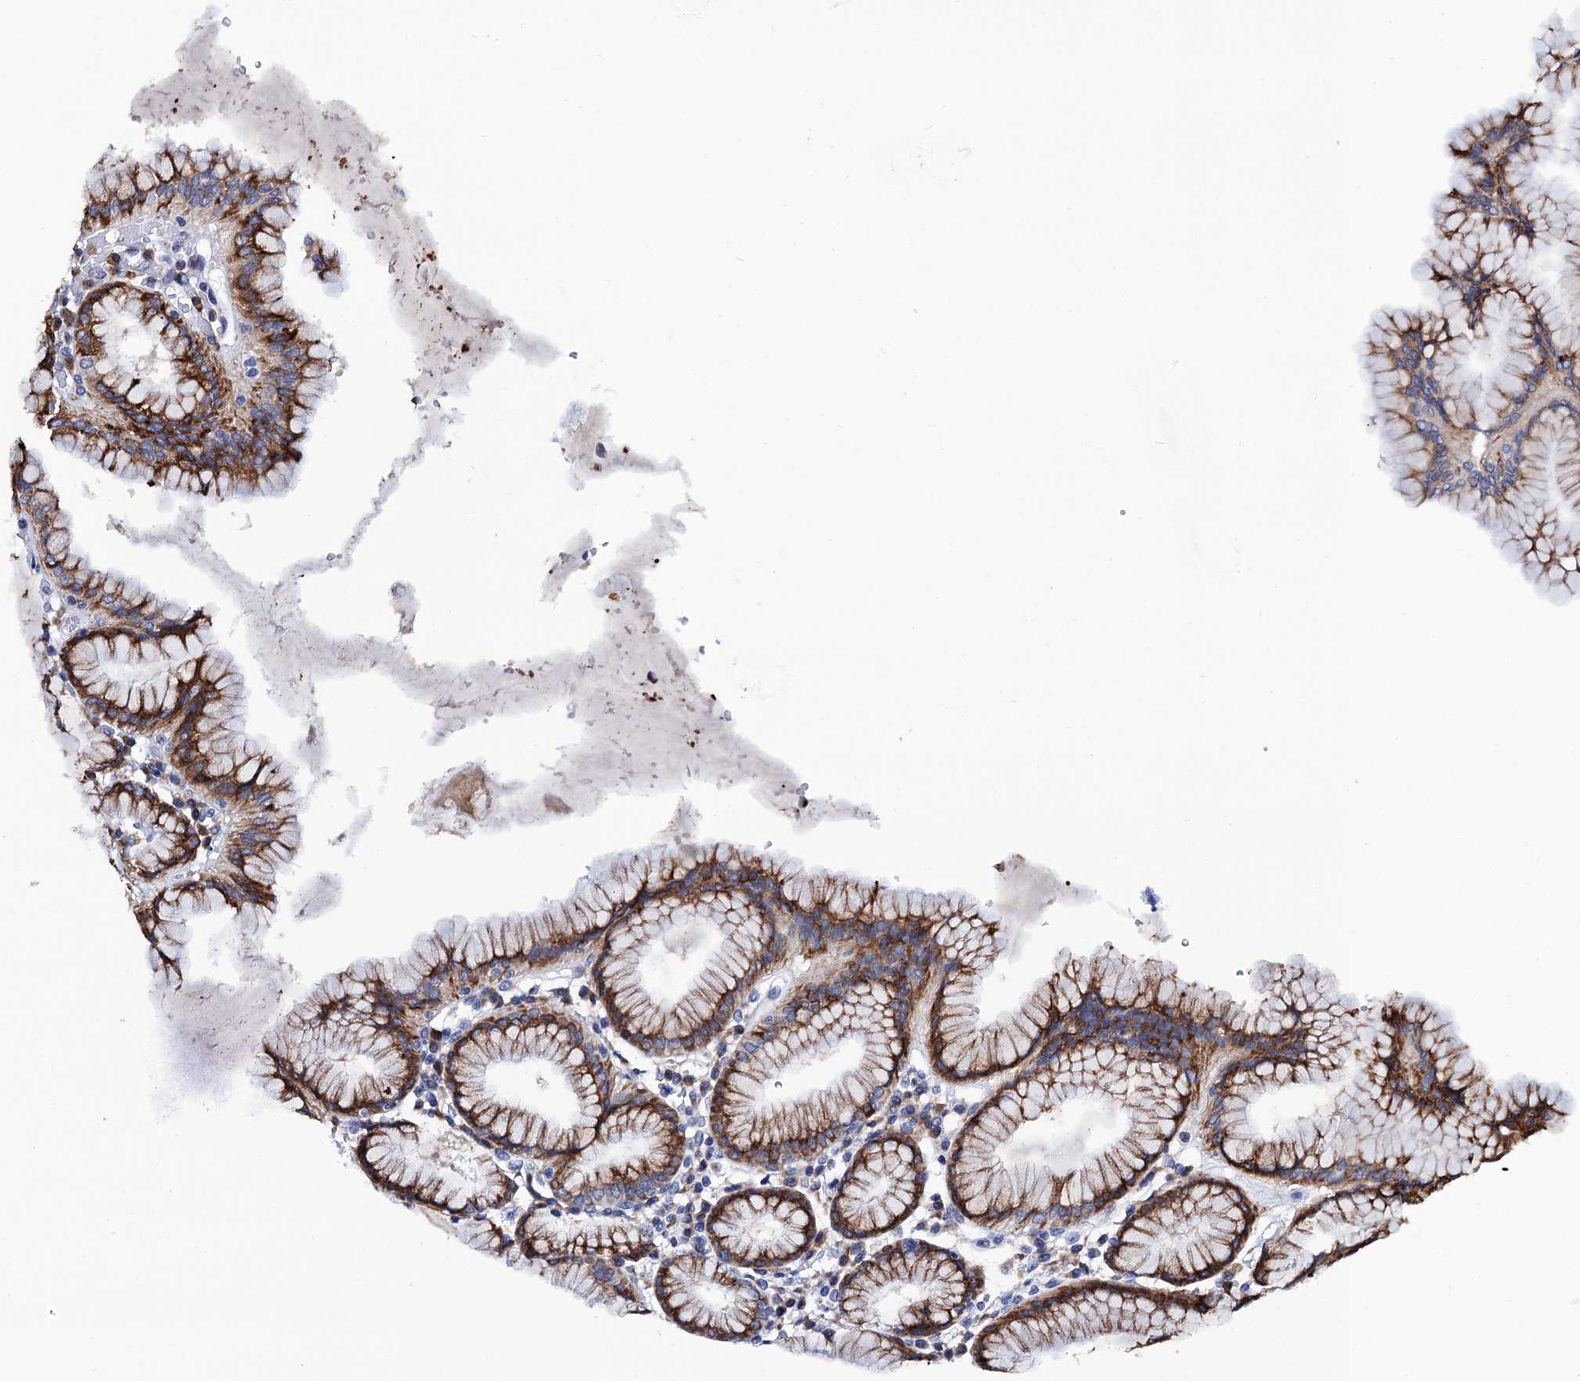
{"staining": {"intensity": "moderate", "quantity": "25%-75%", "location": "cytoplasmic/membranous"}, "tissue": "stomach", "cell_type": "Glandular cells", "image_type": "normal", "snomed": [{"axis": "morphology", "description": "Normal tissue, NOS"}, {"axis": "topography", "description": "Stomach"}, {"axis": "topography", "description": "Stomach, lower"}], "caption": "High-power microscopy captured an IHC micrograph of benign stomach, revealing moderate cytoplasmic/membranous positivity in about 25%-75% of glandular cells. (DAB IHC with brightfield microscopy, high magnification).", "gene": "SLC7A10", "patient": {"sex": "female", "age": 56}}